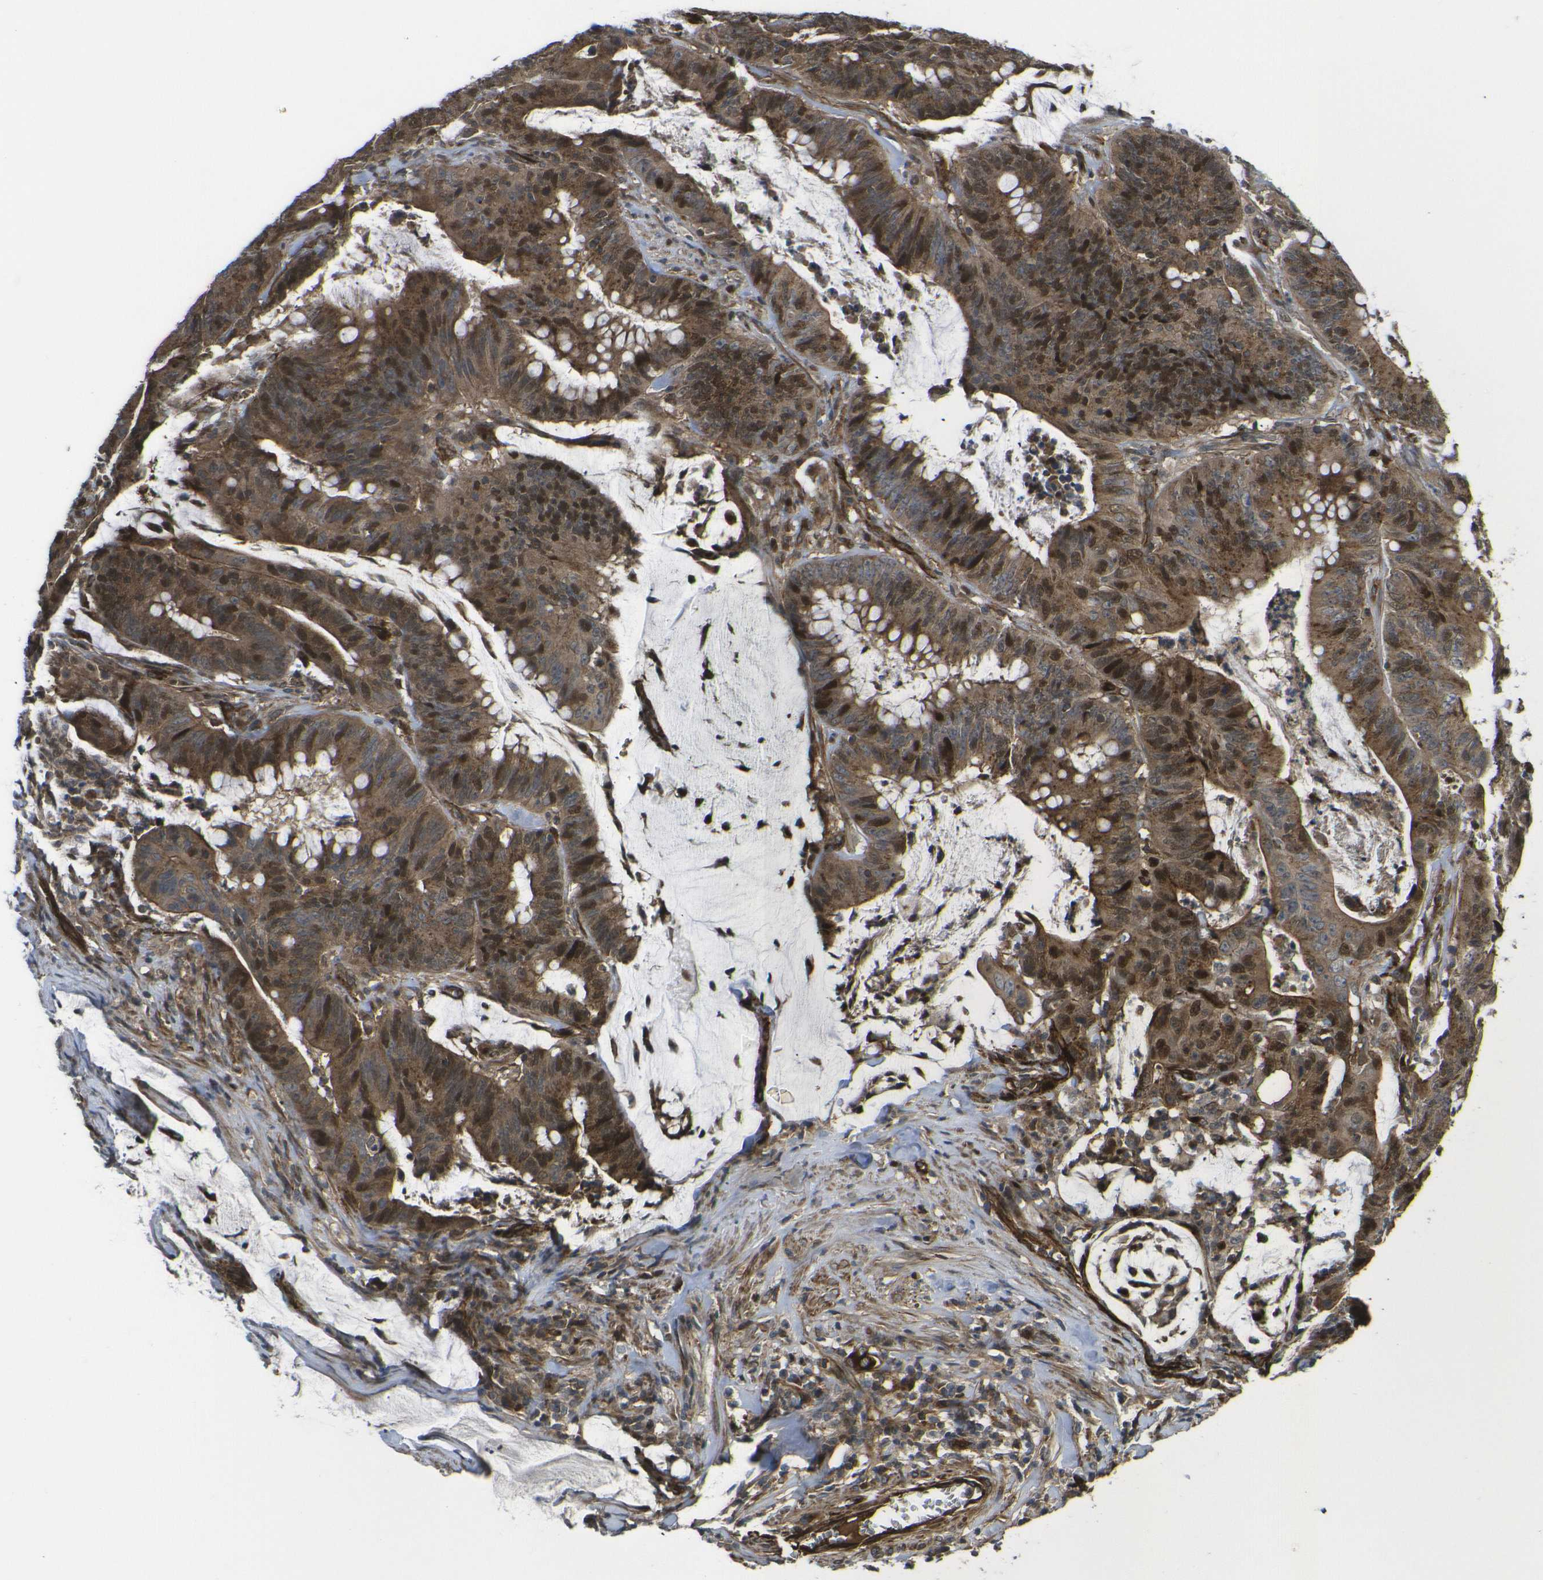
{"staining": {"intensity": "strong", "quantity": ">75%", "location": "cytoplasmic/membranous,nuclear"}, "tissue": "colorectal cancer", "cell_type": "Tumor cells", "image_type": "cancer", "snomed": [{"axis": "morphology", "description": "Adenocarcinoma, NOS"}, {"axis": "topography", "description": "Colon"}], "caption": "Protein staining demonstrates strong cytoplasmic/membranous and nuclear positivity in approximately >75% of tumor cells in colorectal adenocarcinoma. (DAB IHC, brown staining for protein, blue staining for nuclei).", "gene": "ECE1", "patient": {"sex": "male", "age": 45}}